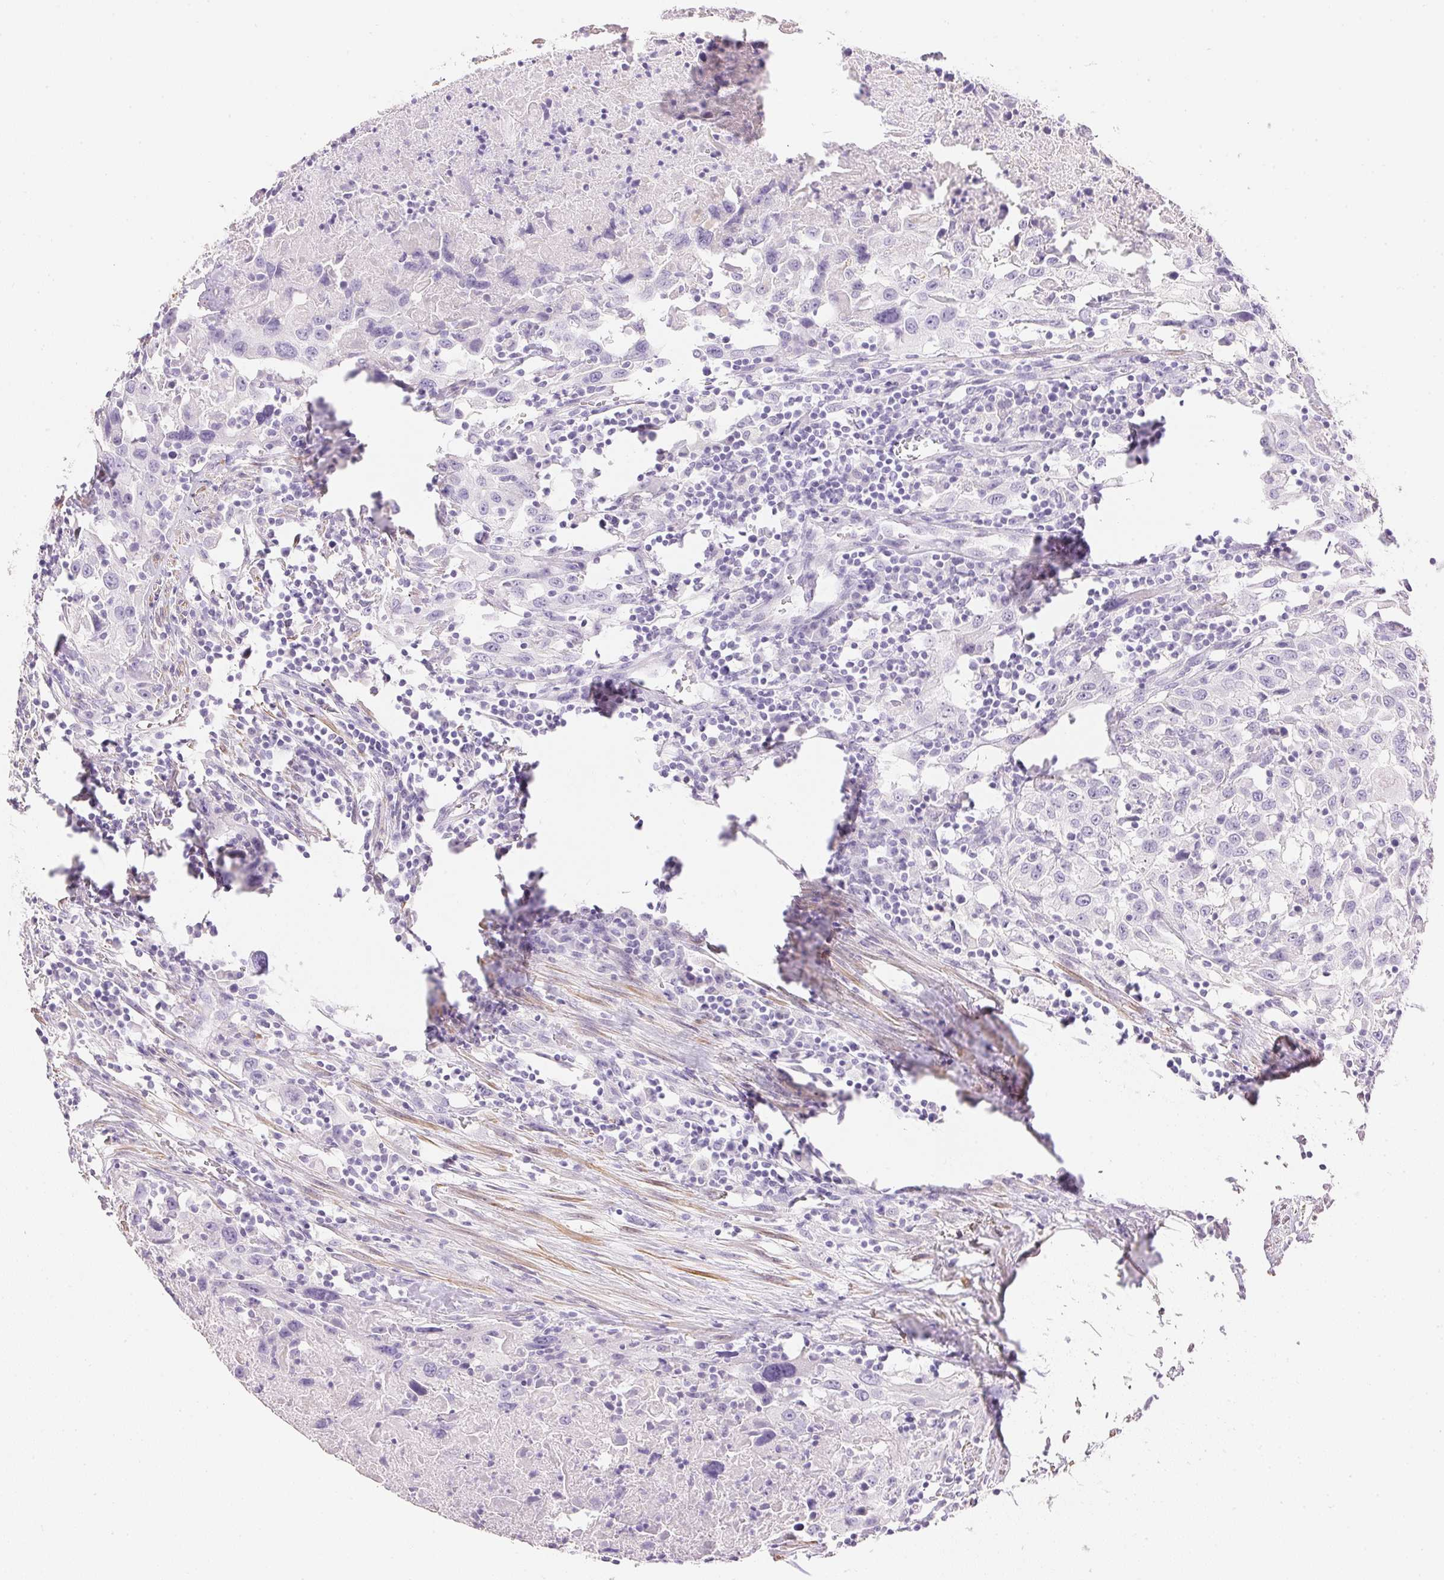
{"staining": {"intensity": "negative", "quantity": "none", "location": "none"}, "tissue": "urothelial cancer", "cell_type": "Tumor cells", "image_type": "cancer", "snomed": [{"axis": "morphology", "description": "Urothelial carcinoma, High grade"}, {"axis": "topography", "description": "Urinary bladder"}], "caption": "A micrograph of human urothelial cancer is negative for staining in tumor cells. Nuclei are stained in blue.", "gene": "KCNE2", "patient": {"sex": "male", "age": 61}}